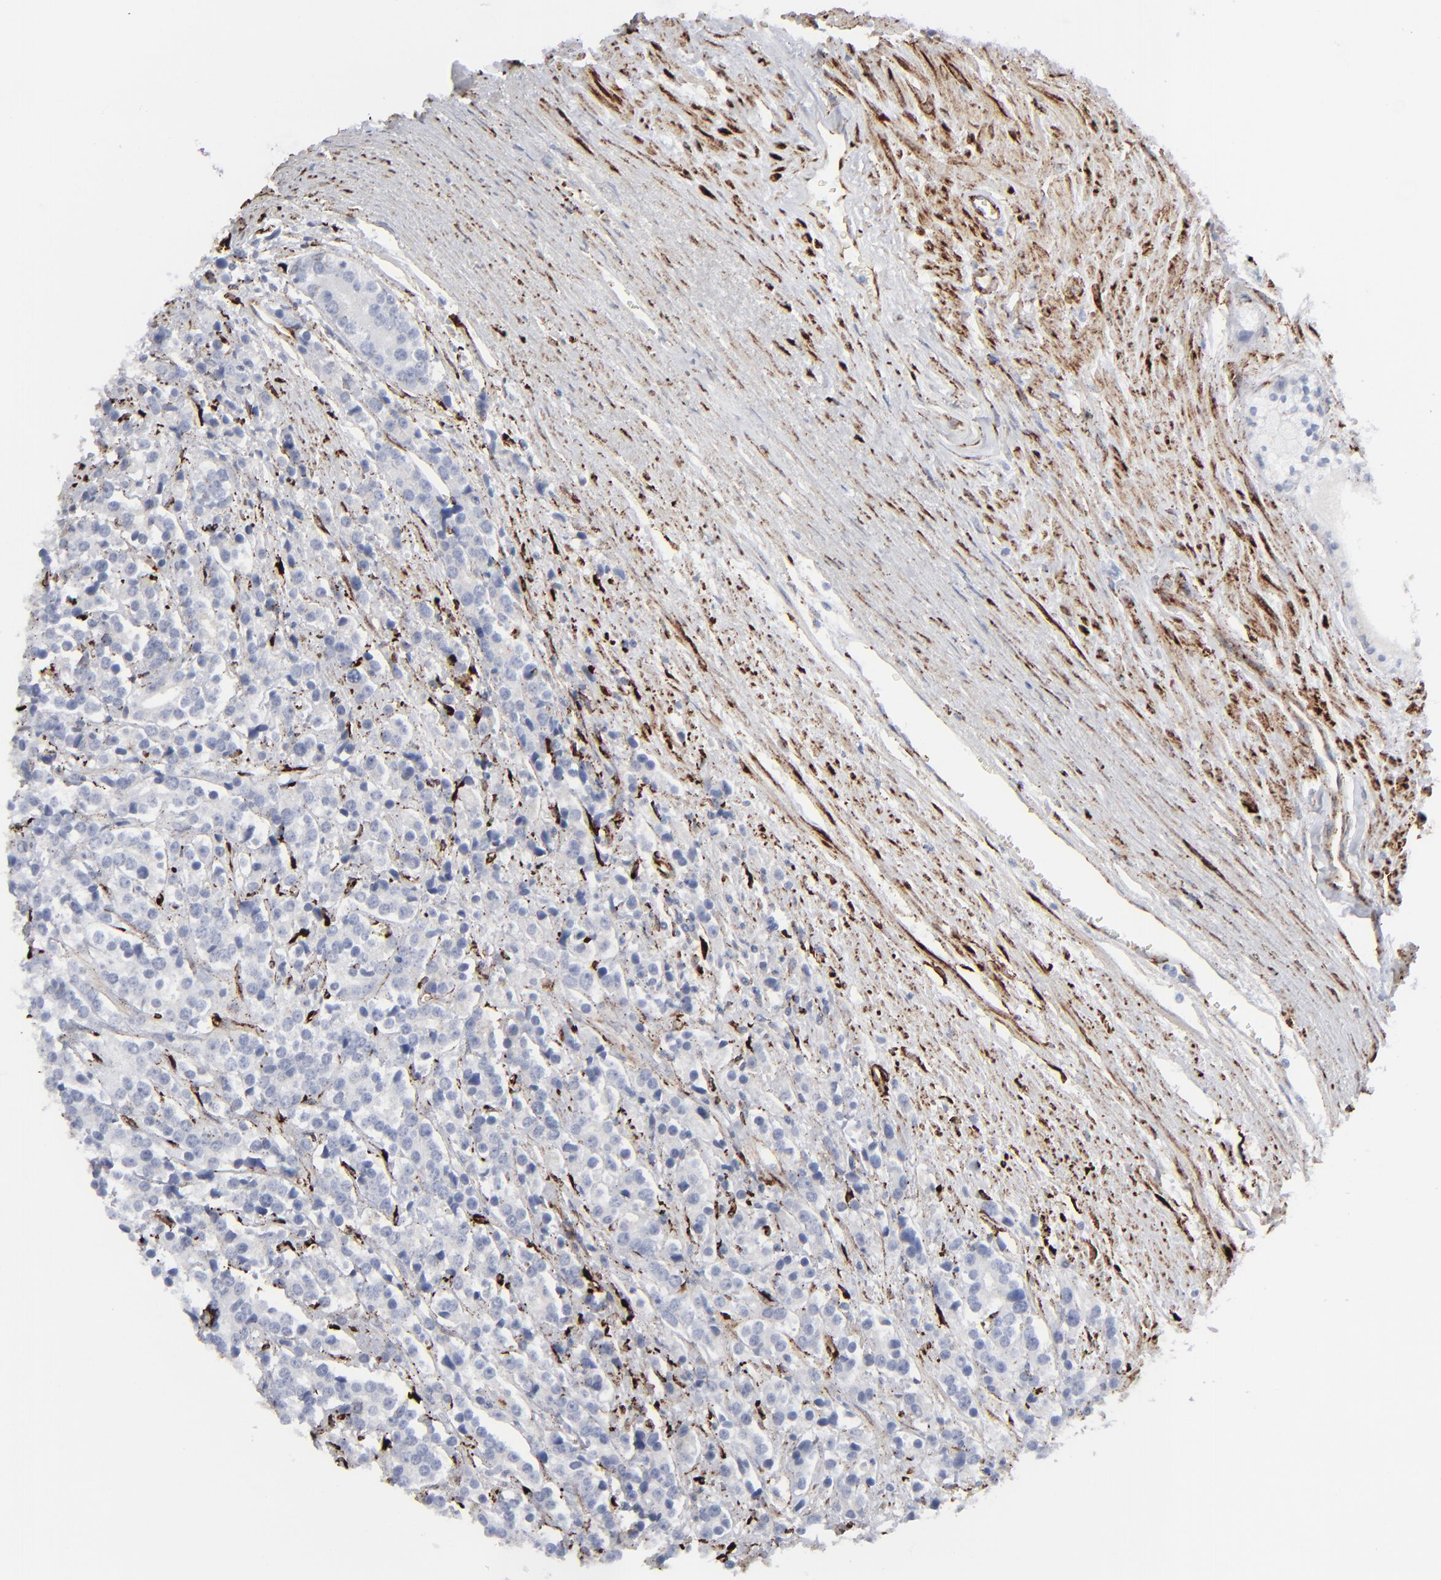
{"staining": {"intensity": "negative", "quantity": "none", "location": "none"}, "tissue": "prostate cancer", "cell_type": "Tumor cells", "image_type": "cancer", "snomed": [{"axis": "morphology", "description": "Adenocarcinoma, High grade"}, {"axis": "topography", "description": "Prostate"}], "caption": "The immunohistochemistry photomicrograph has no significant staining in tumor cells of adenocarcinoma (high-grade) (prostate) tissue.", "gene": "SPARC", "patient": {"sex": "male", "age": 71}}